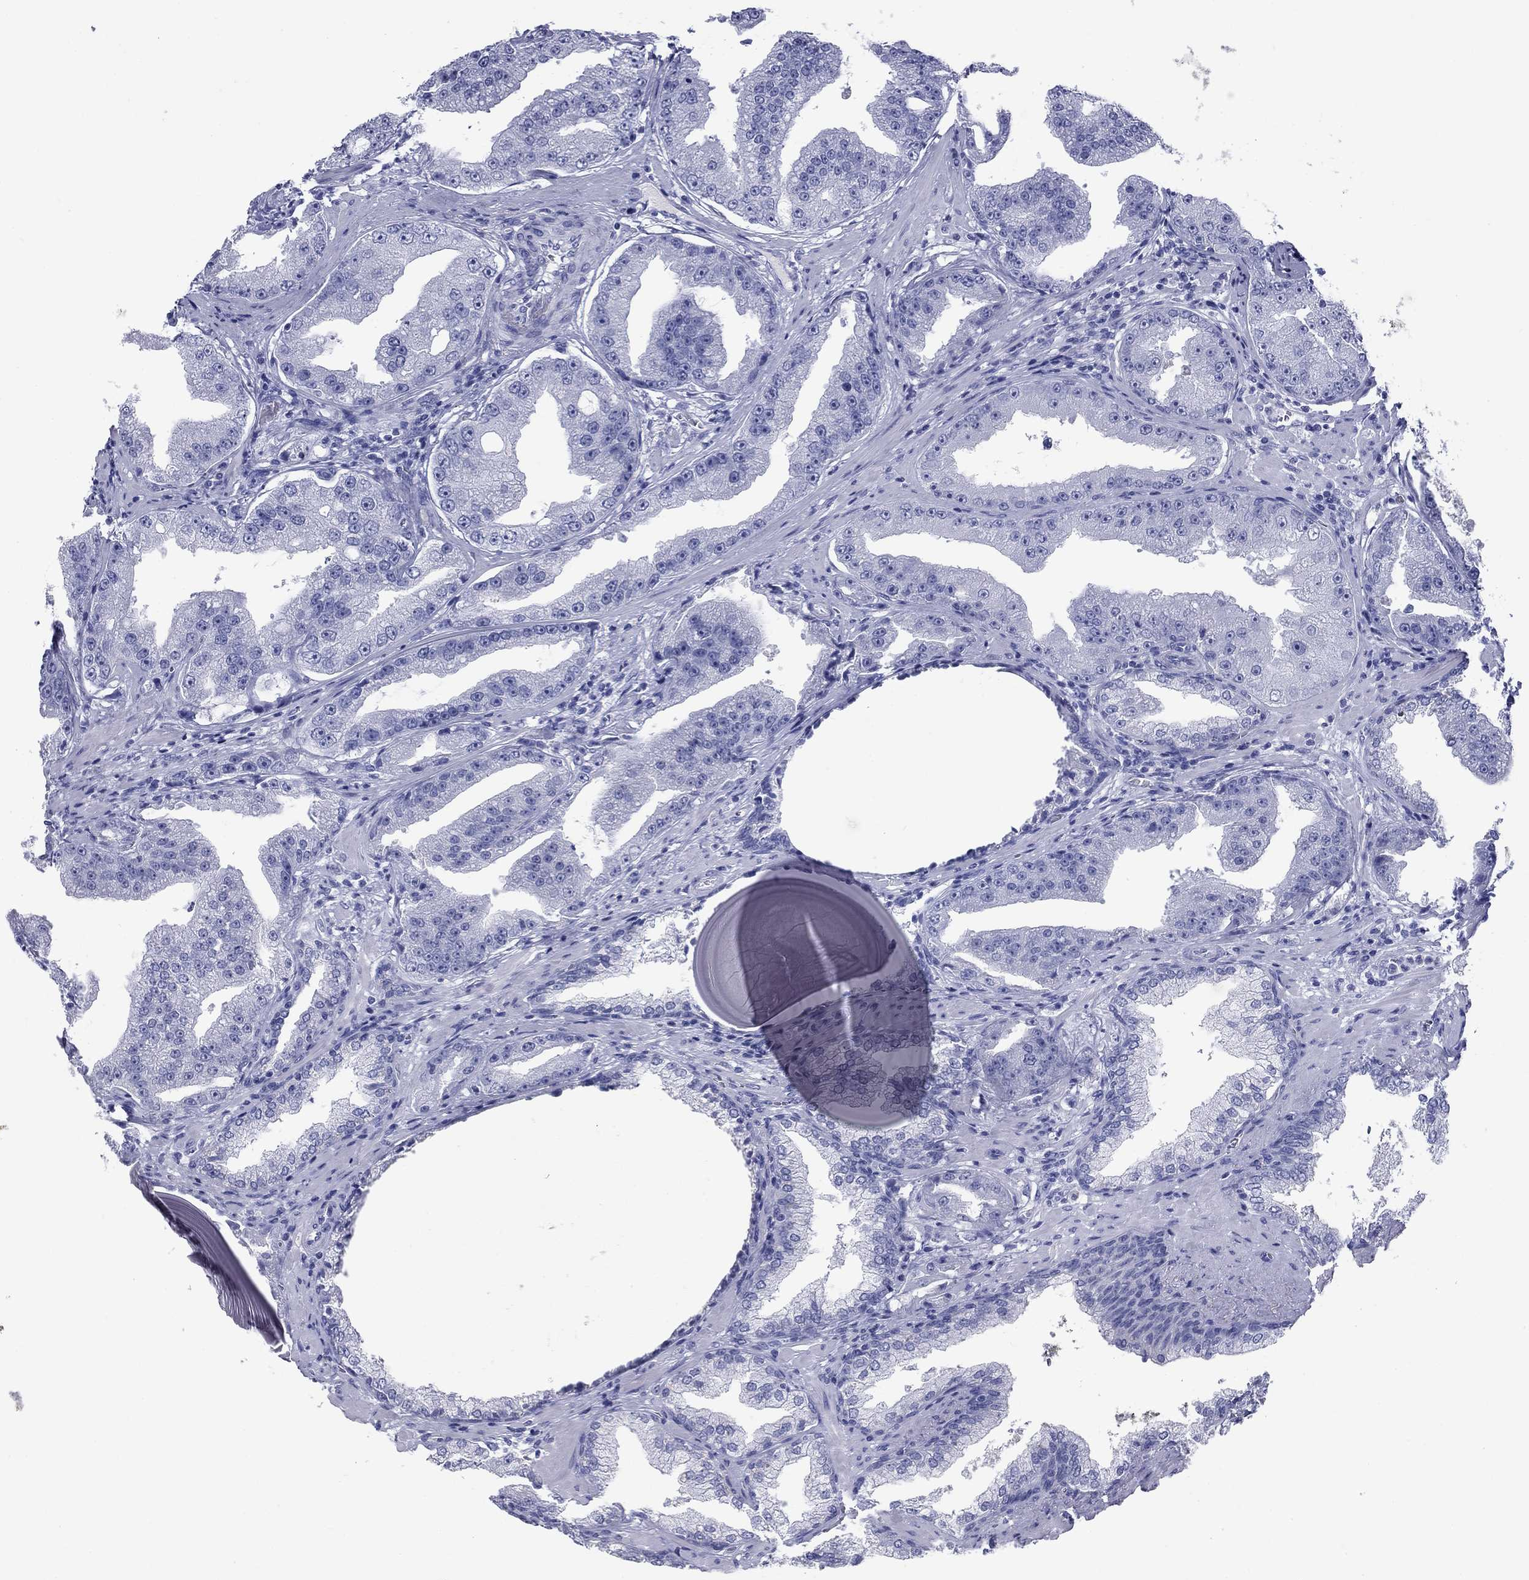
{"staining": {"intensity": "negative", "quantity": "none", "location": "none"}, "tissue": "prostate cancer", "cell_type": "Tumor cells", "image_type": "cancer", "snomed": [{"axis": "morphology", "description": "Adenocarcinoma, Low grade"}, {"axis": "topography", "description": "Prostate"}], "caption": "IHC histopathology image of human prostate cancer stained for a protein (brown), which demonstrates no expression in tumor cells. (DAB immunohistochemistry (IHC), high magnification).", "gene": "NPPA", "patient": {"sex": "male", "age": 62}}